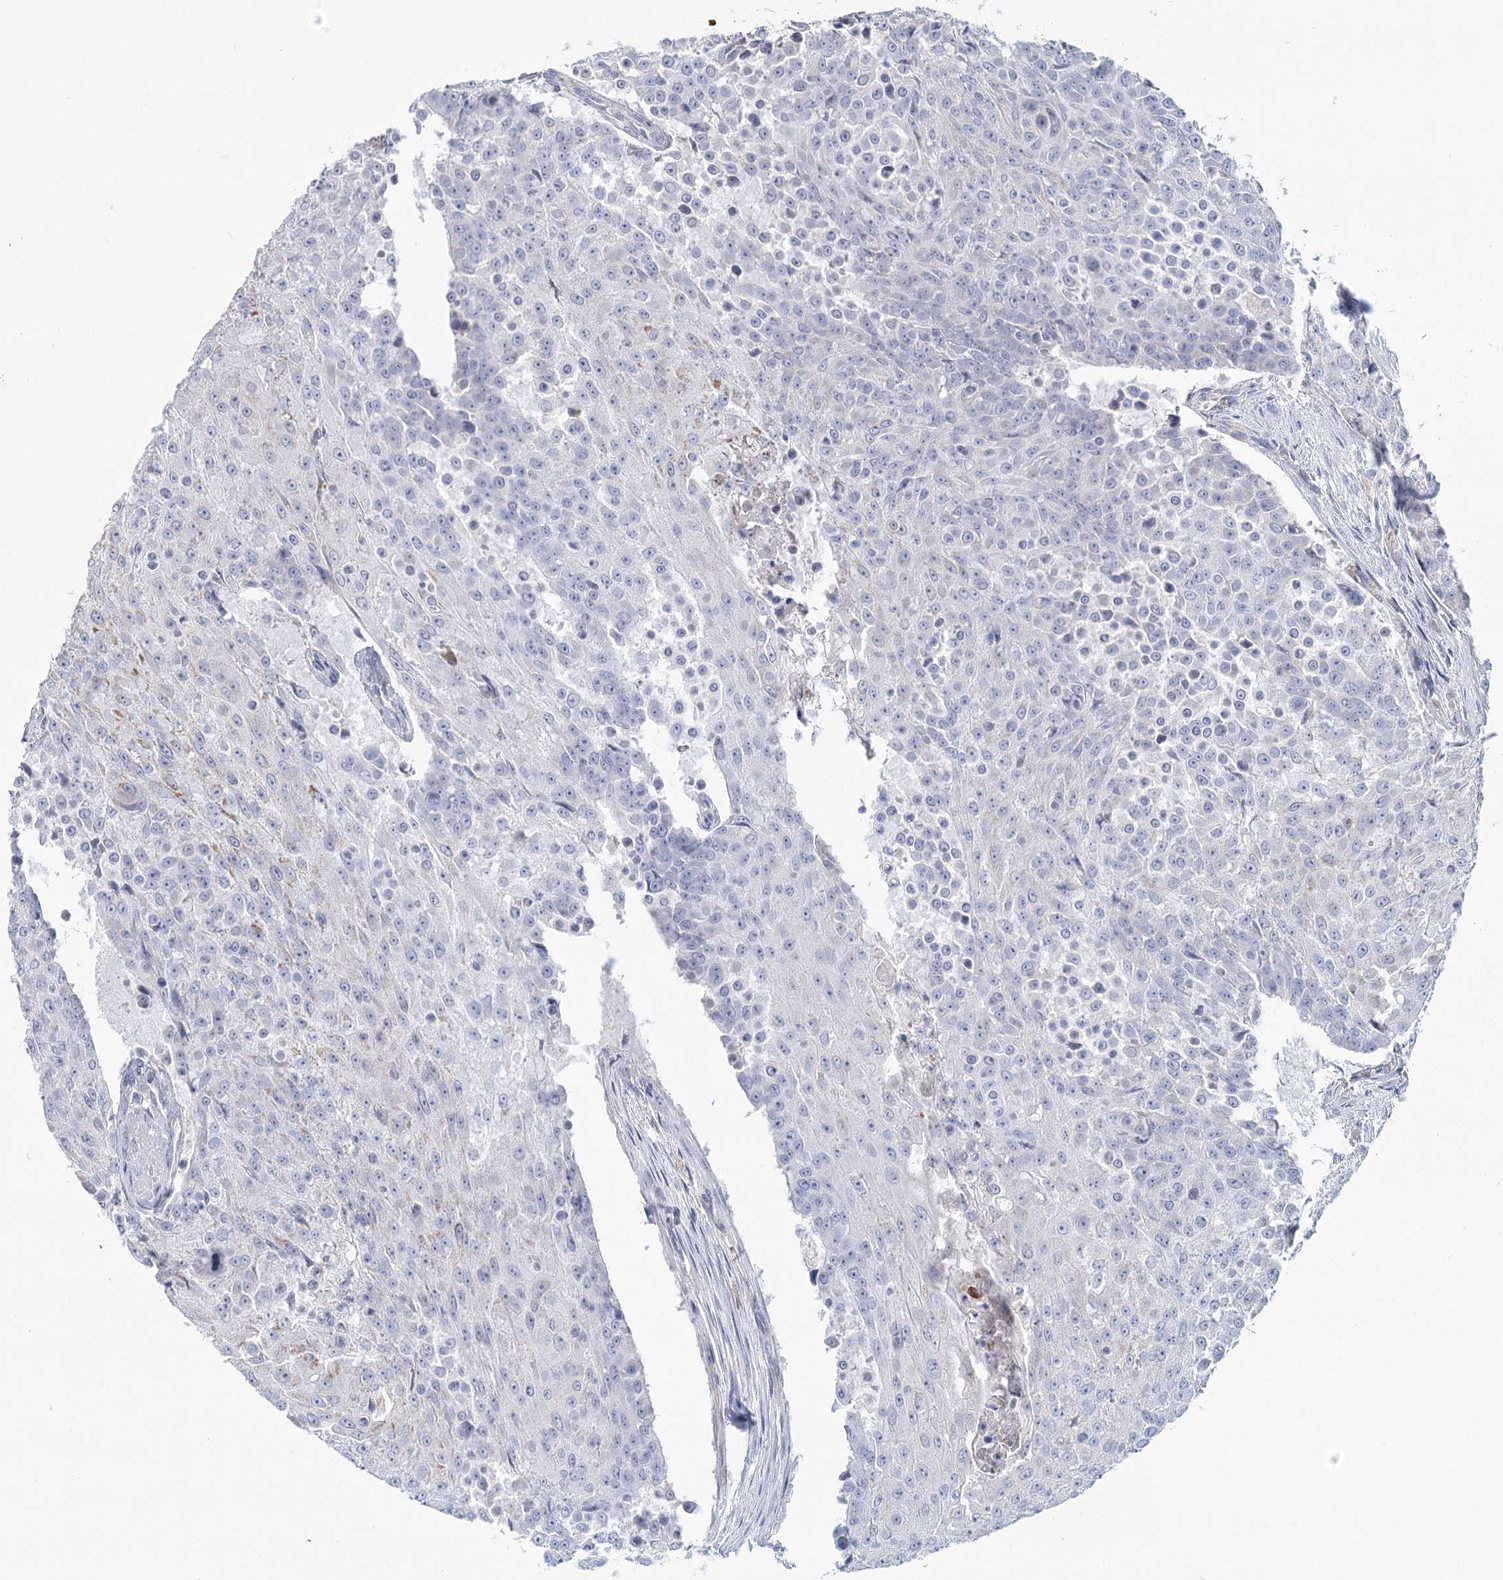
{"staining": {"intensity": "negative", "quantity": "none", "location": "none"}, "tissue": "urothelial cancer", "cell_type": "Tumor cells", "image_type": "cancer", "snomed": [{"axis": "morphology", "description": "Urothelial carcinoma, High grade"}, {"axis": "topography", "description": "Urinary bladder"}], "caption": "The image exhibits no staining of tumor cells in high-grade urothelial carcinoma. The staining is performed using DAB (3,3'-diaminobenzidine) brown chromogen with nuclei counter-stained in using hematoxylin.", "gene": "ARHGAP44", "patient": {"sex": "female", "age": 63}}